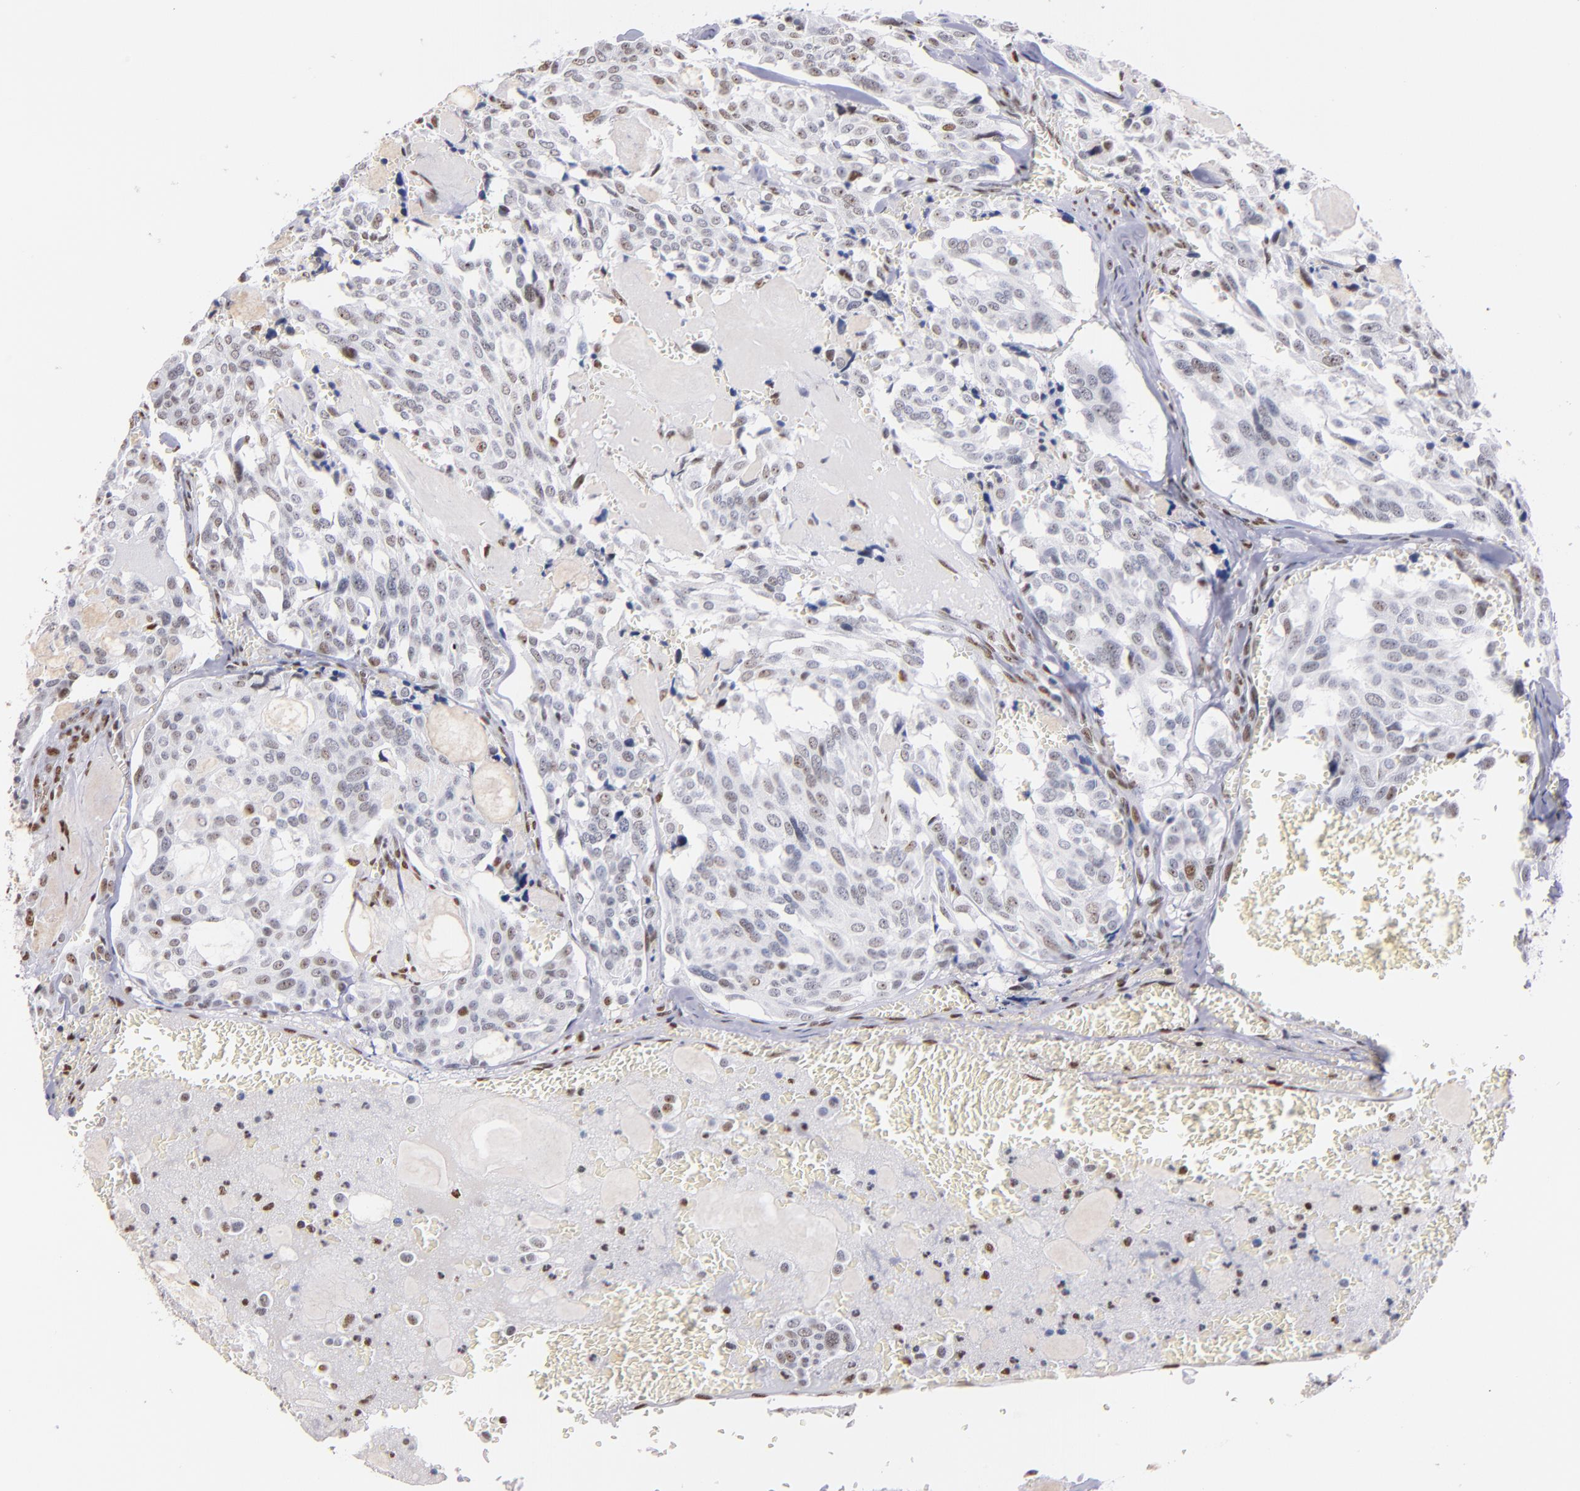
{"staining": {"intensity": "weak", "quantity": "<25%", "location": "nuclear"}, "tissue": "thyroid cancer", "cell_type": "Tumor cells", "image_type": "cancer", "snomed": [{"axis": "morphology", "description": "Carcinoma, NOS"}, {"axis": "morphology", "description": "Carcinoid, malignant, NOS"}, {"axis": "topography", "description": "Thyroid gland"}], "caption": "Thyroid cancer stained for a protein using immunohistochemistry demonstrates no positivity tumor cells.", "gene": "IFI16", "patient": {"sex": "male", "age": 33}}